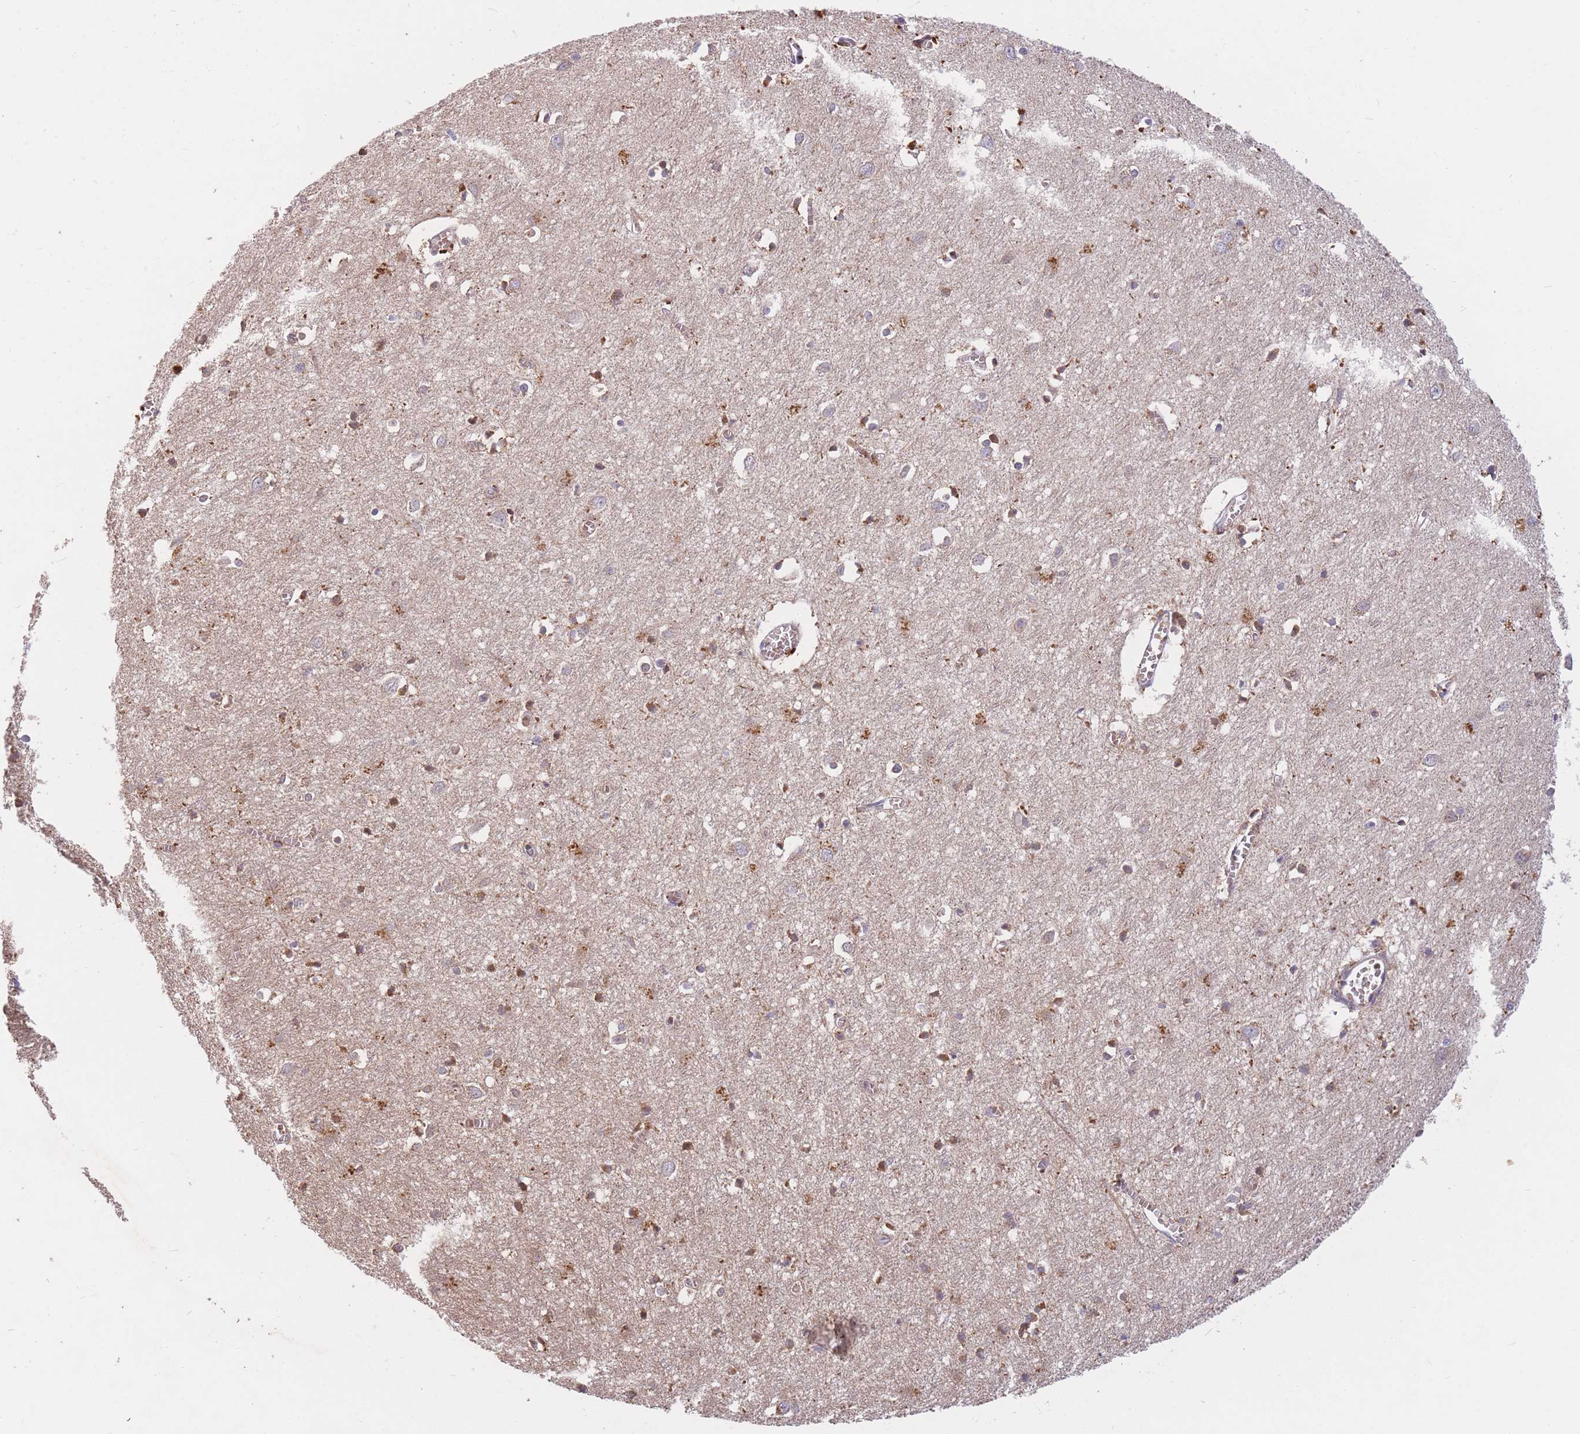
{"staining": {"intensity": "negative", "quantity": "none", "location": "none"}, "tissue": "cerebral cortex", "cell_type": "Endothelial cells", "image_type": "normal", "snomed": [{"axis": "morphology", "description": "Normal tissue, NOS"}, {"axis": "topography", "description": "Cerebral cortex"}], "caption": "High magnification brightfield microscopy of unremarkable cerebral cortex stained with DAB (brown) and counterstained with hematoxylin (blue): endothelial cells show no significant positivity.", "gene": "PTPMT1", "patient": {"sex": "female", "age": 64}}